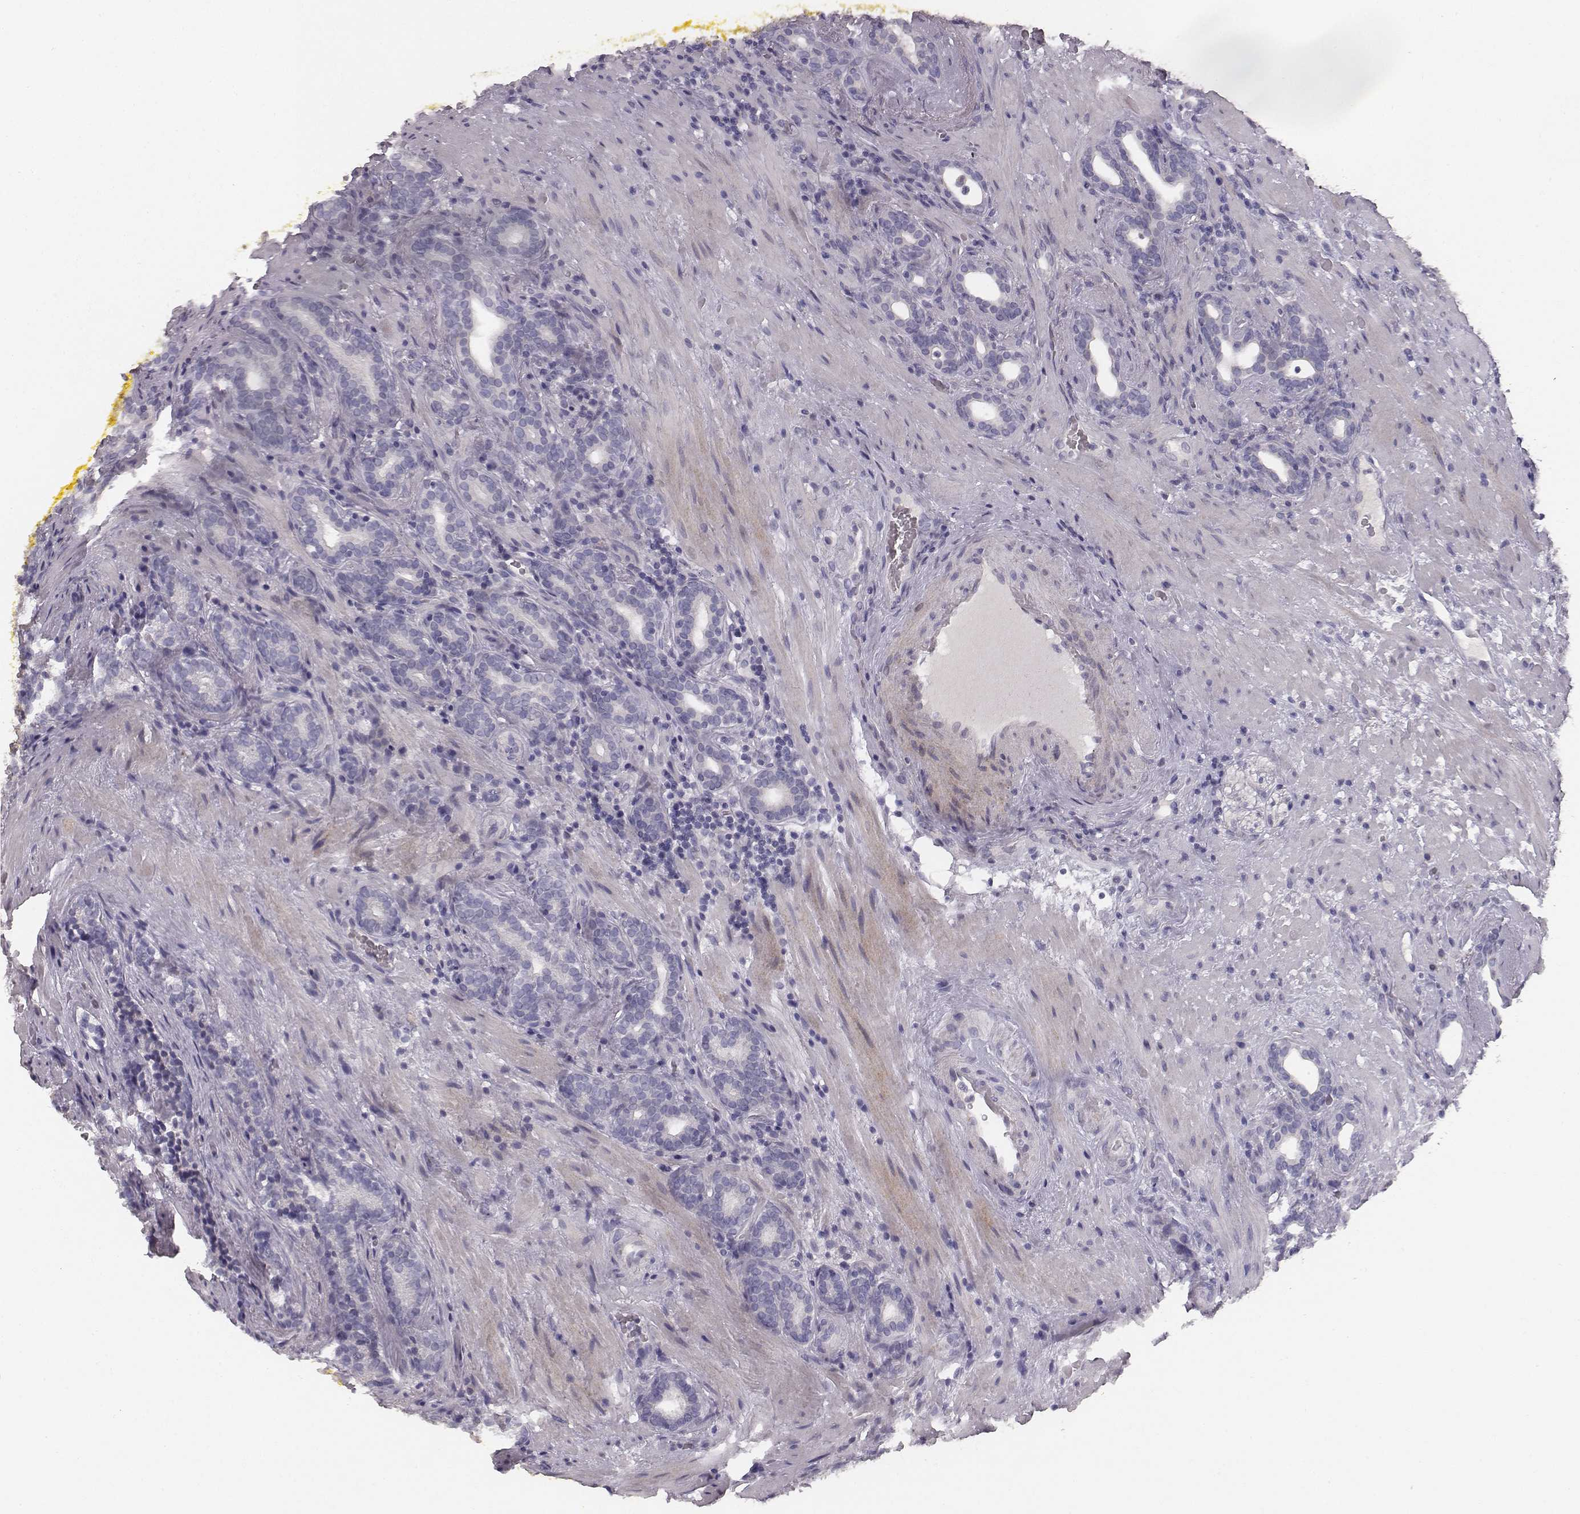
{"staining": {"intensity": "negative", "quantity": "none", "location": "none"}, "tissue": "prostate cancer", "cell_type": "Tumor cells", "image_type": "cancer", "snomed": [{"axis": "morphology", "description": "Adenocarcinoma, NOS"}, {"axis": "topography", "description": "Prostate"}], "caption": "A micrograph of prostate adenocarcinoma stained for a protein shows no brown staining in tumor cells.", "gene": "MYH6", "patient": {"sex": "male", "age": 66}}